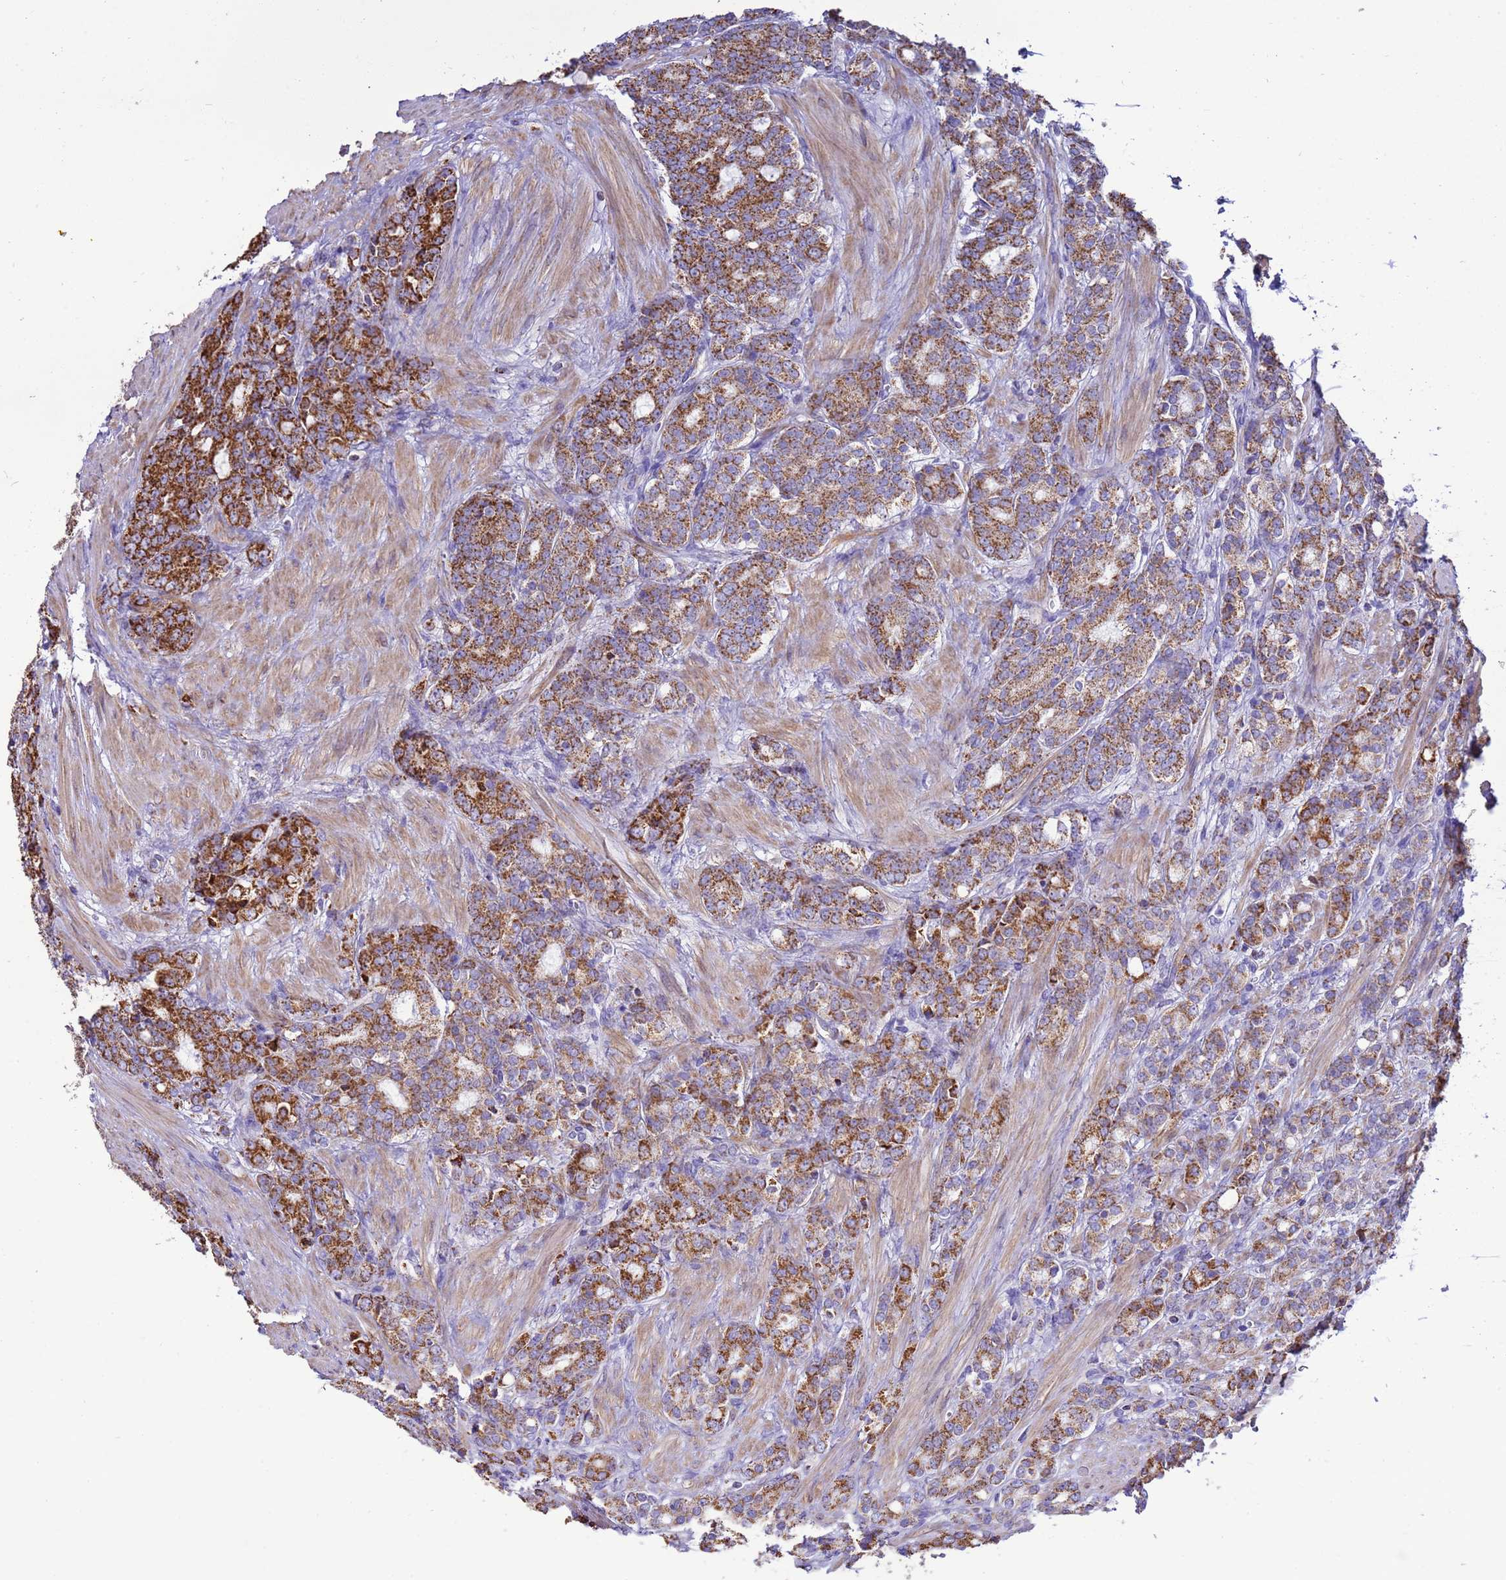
{"staining": {"intensity": "strong", "quantity": ">75%", "location": "cytoplasmic/membranous"}, "tissue": "prostate cancer", "cell_type": "Tumor cells", "image_type": "cancer", "snomed": [{"axis": "morphology", "description": "Adenocarcinoma, High grade"}, {"axis": "topography", "description": "Prostate"}], "caption": "Immunohistochemical staining of human prostate adenocarcinoma (high-grade) shows high levels of strong cytoplasmic/membranous protein positivity in about >75% of tumor cells.", "gene": "RNF165", "patient": {"sex": "male", "age": 62}}